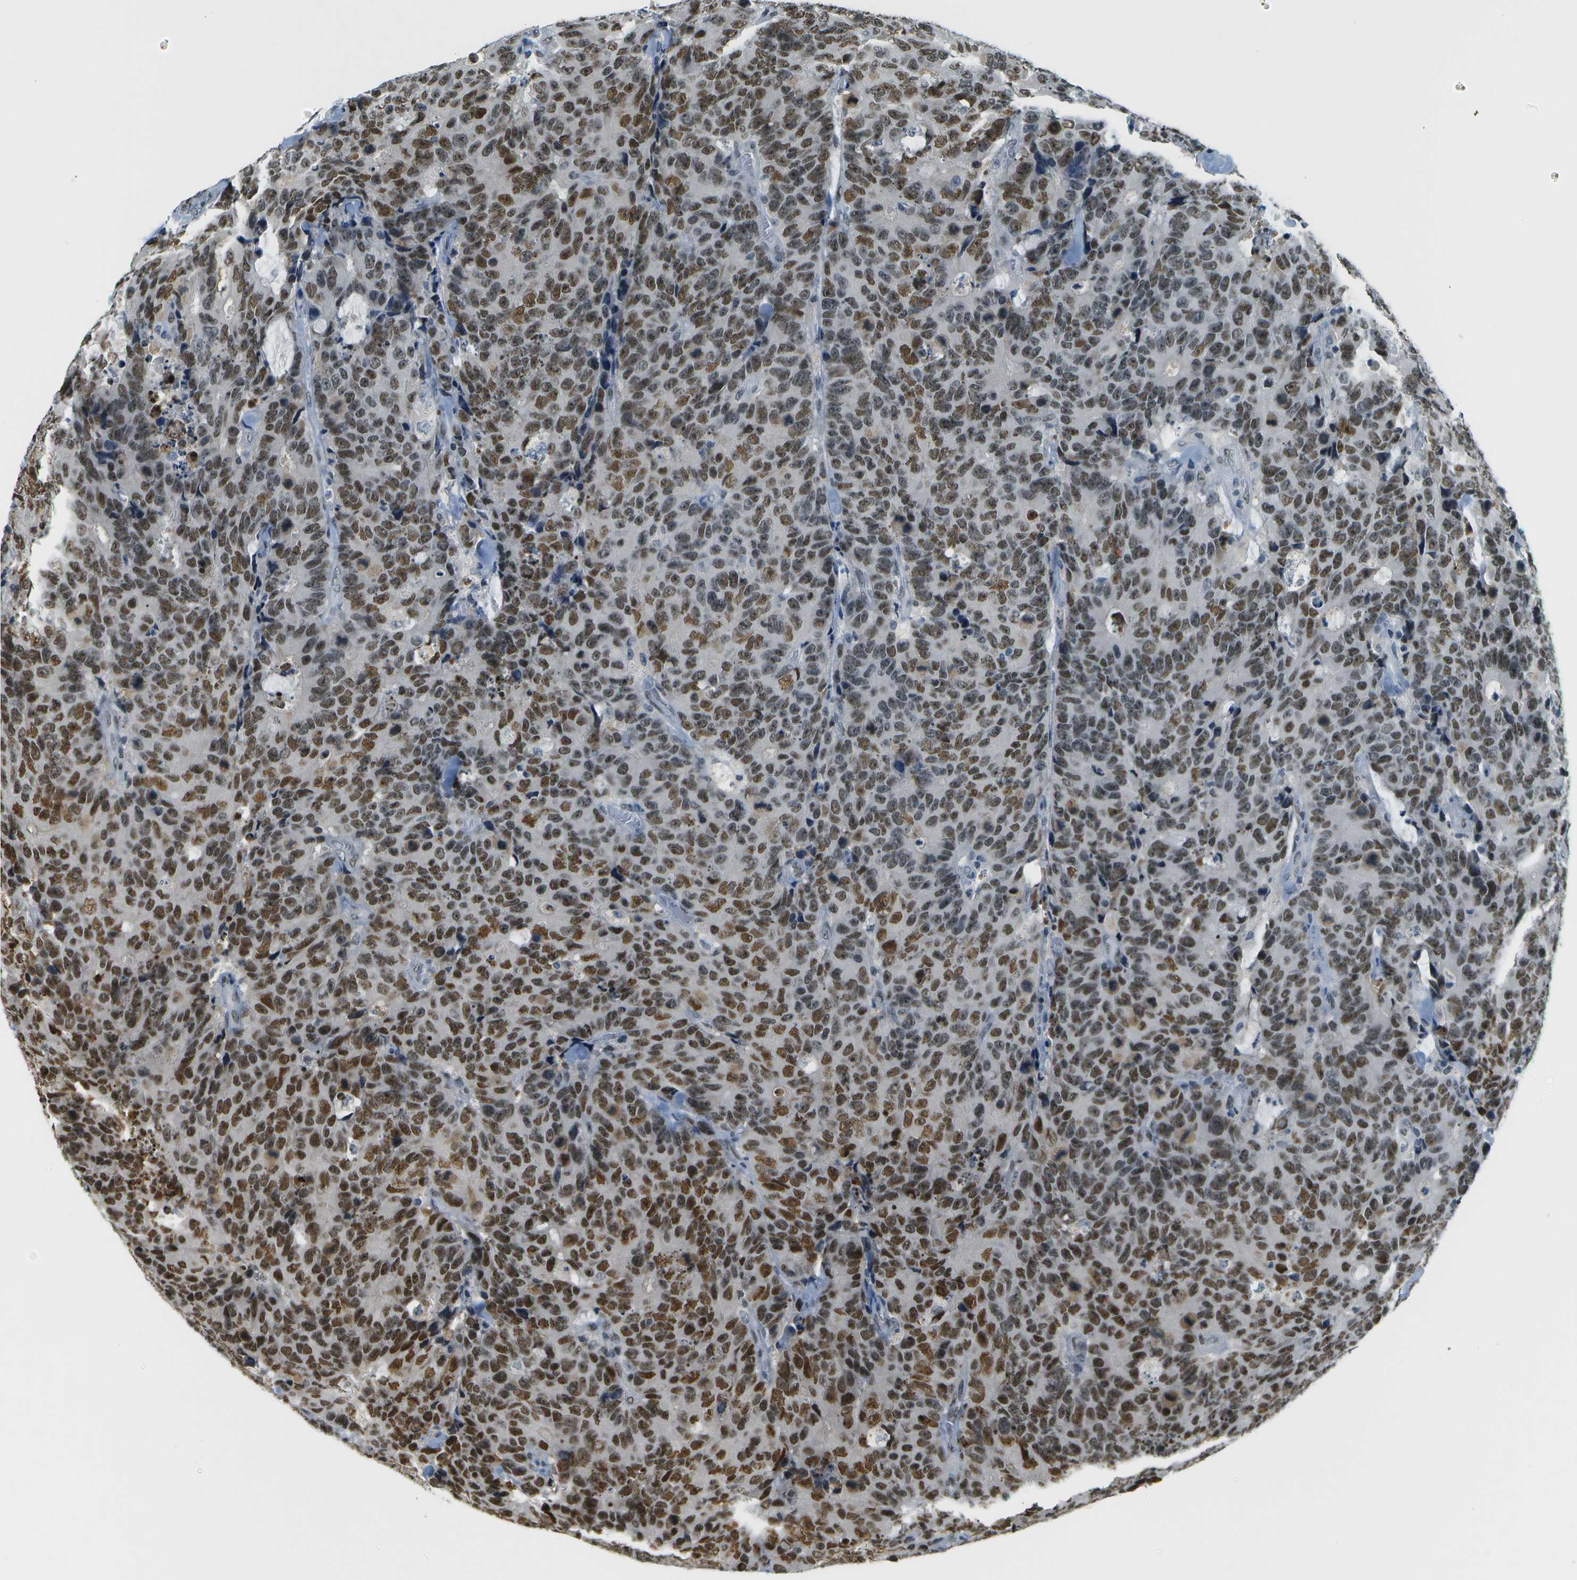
{"staining": {"intensity": "strong", "quantity": ">75%", "location": "nuclear"}, "tissue": "colorectal cancer", "cell_type": "Tumor cells", "image_type": "cancer", "snomed": [{"axis": "morphology", "description": "Adenocarcinoma, NOS"}, {"axis": "topography", "description": "Colon"}], "caption": "Colorectal adenocarcinoma was stained to show a protein in brown. There is high levels of strong nuclear expression in approximately >75% of tumor cells.", "gene": "CBX5", "patient": {"sex": "female", "age": 86}}